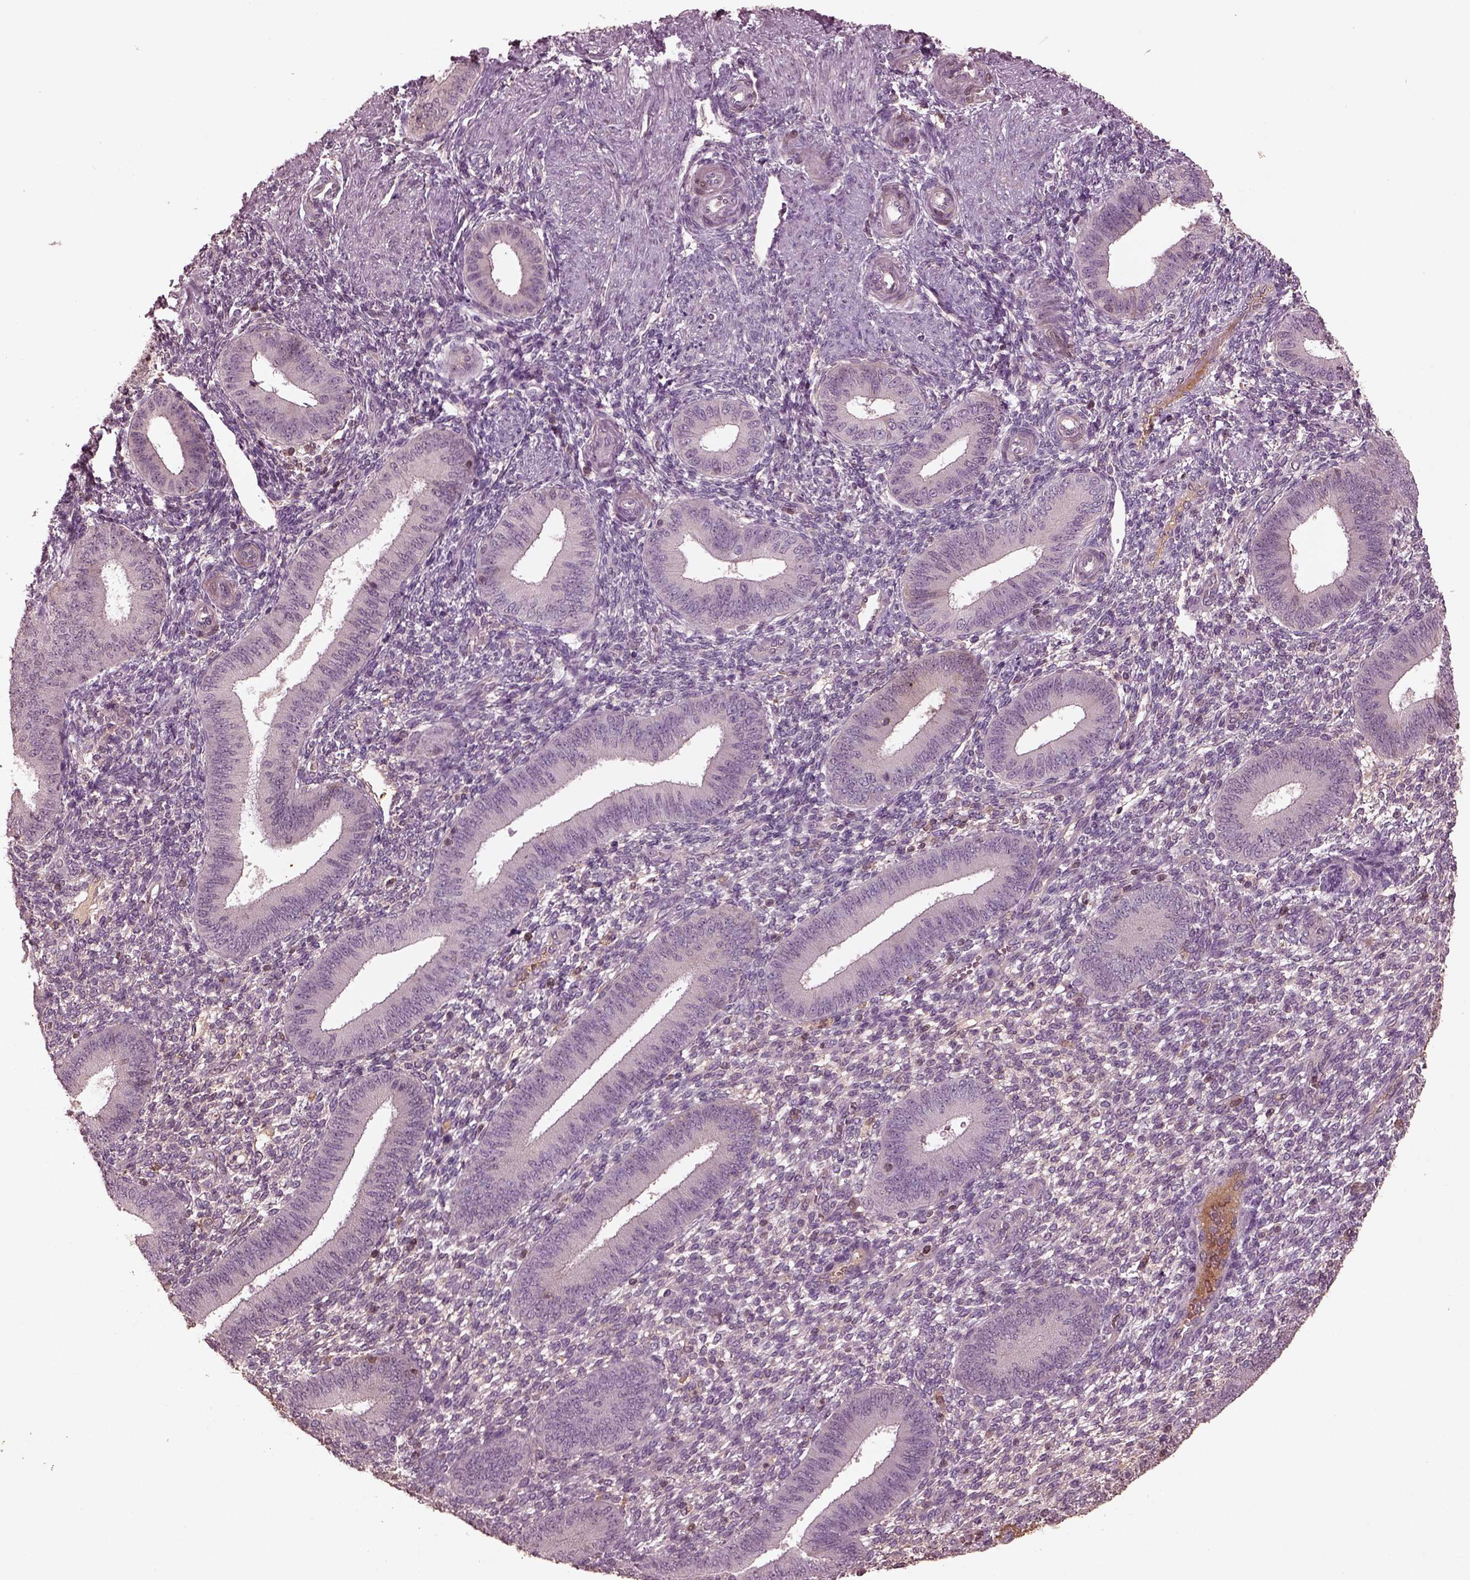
{"staining": {"intensity": "negative", "quantity": "none", "location": "none"}, "tissue": "endometrium", "cell_type": "Cells in endometrial stroma", "image_type": "normal", "snomed": [{"axis": "morphology", "description": "Normal tissue, NOS"}, {"axis": "topography", "description": "Endometrium"}], "caption": "Photomicrograph shows no significant protein staining in cells in endometrial stroma of benign endometrium.", "gene": "PTX4", "patient": {"sex": "female", "age": 39}}